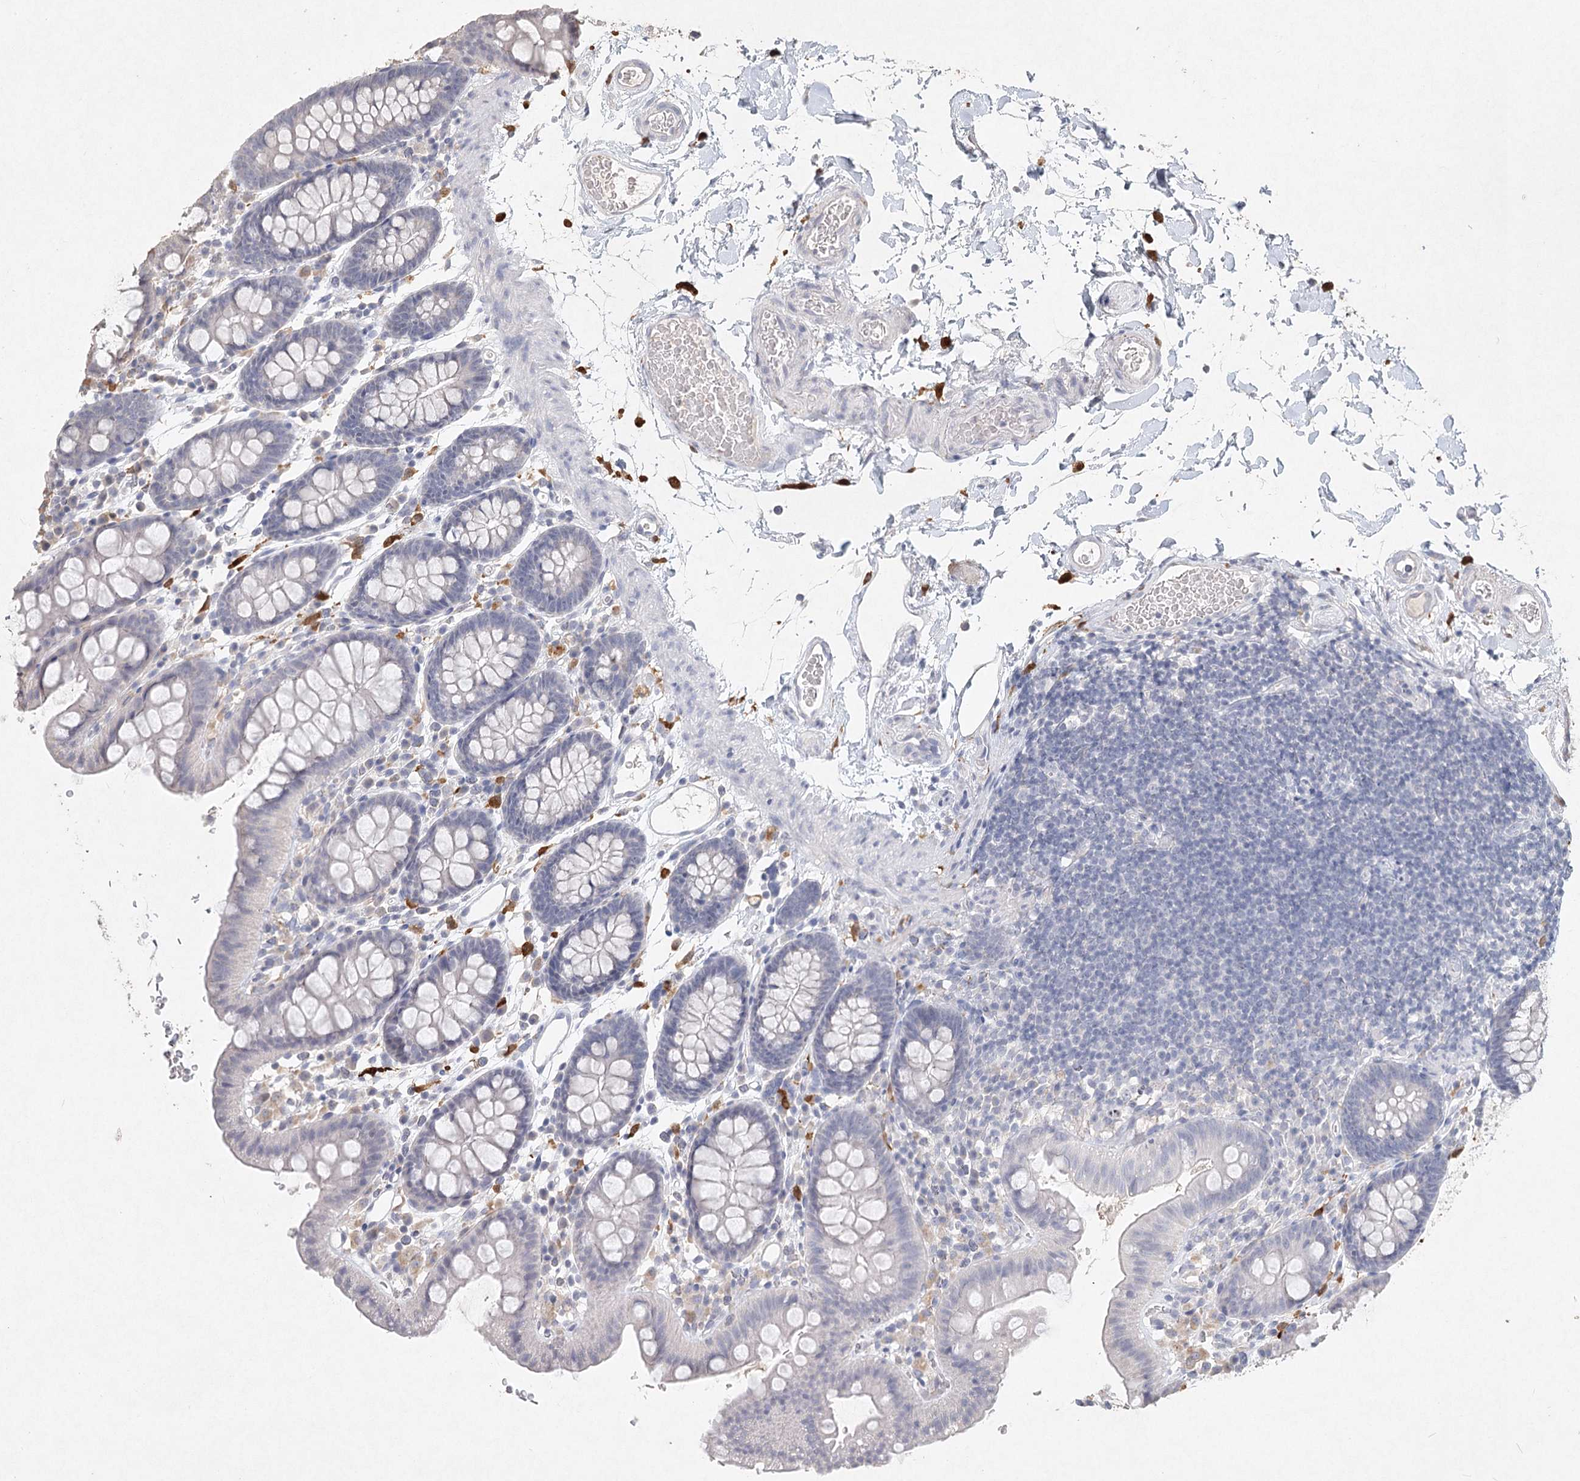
{"staining": {"intensity": "negative", "quantity": "none", "location": "none"}, "tissue": "colon", "cell_type": "Endothelial cells", "image_type": "normal", "snomed": [{"axis": "morphology", "description": "Normal tissue, NOS"}, {"axis": "topography", "description": "Colon"}], "caption": "IHC micrograph of benign human colon stained for a protein (brown), which displays no staining in endothelial cells. The staining is performed using DAB (3,3'-diaminobenzidine) brown chromogen with nuclei counter-stained in using hematoxylin.", "gene": "ARSI", "patient": {"sex": "male", "age": 75}}